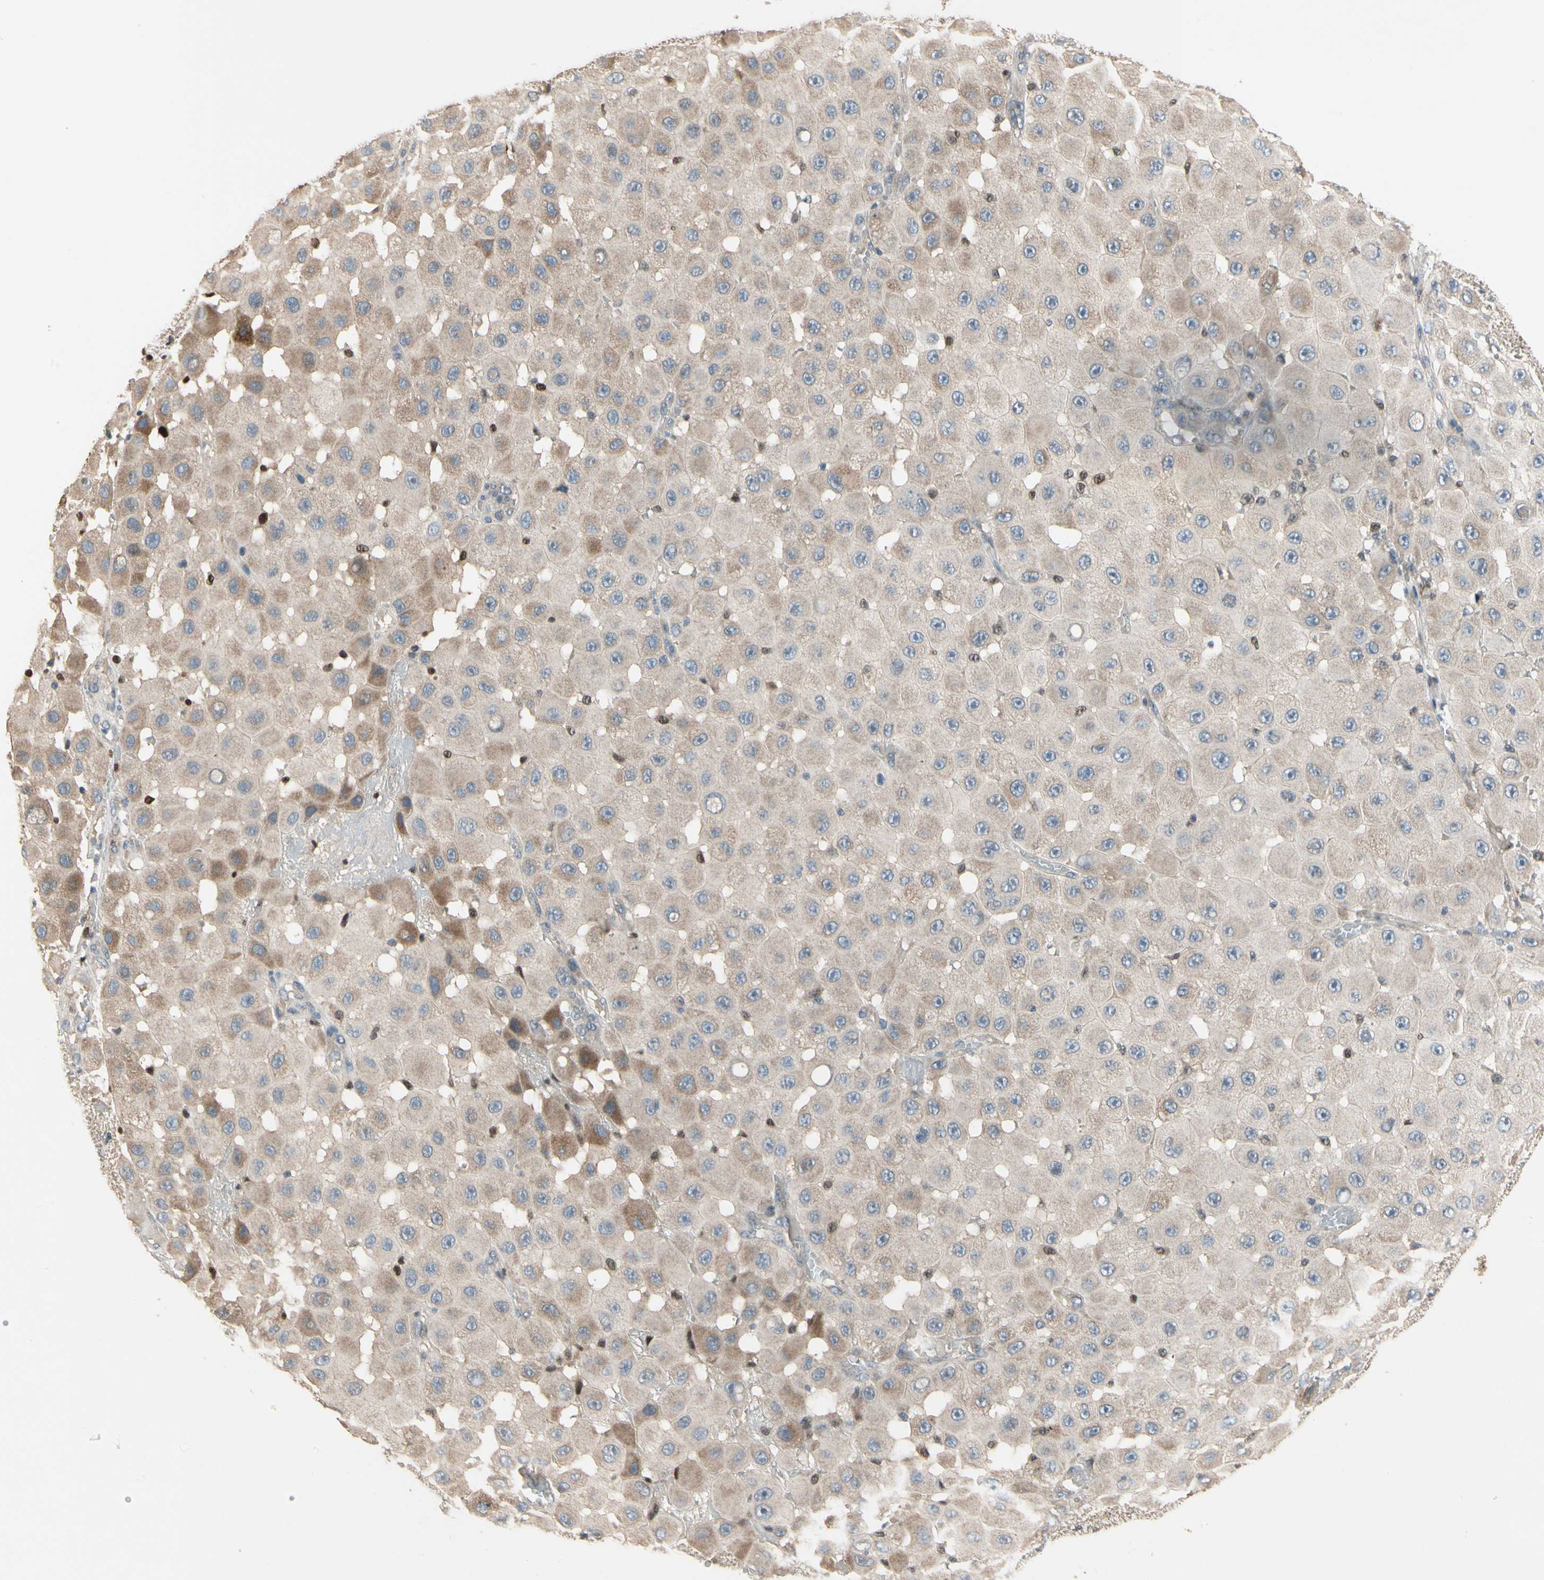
{"staining": {"intensity": "moderate", "quantity": "<25%", "location": "cytoplasmic/membranous"}, "tissue": "melanoma", "cell_type": "Tumor cells", "image_type": "cancer", "snomed": [{"axis": "morphology", "description": "Malignant melanoma, NOS"}, {"axis": "topography", "description": "Skin"}], "caption": "DAB immunohistochemical staining of melanoma exhibits moderate cytoplasmic/membranous protein positivity in approximately <25% of tumor cells.", "gene": "CGREF1", "patient": {"sex": "female", "age": 81}}